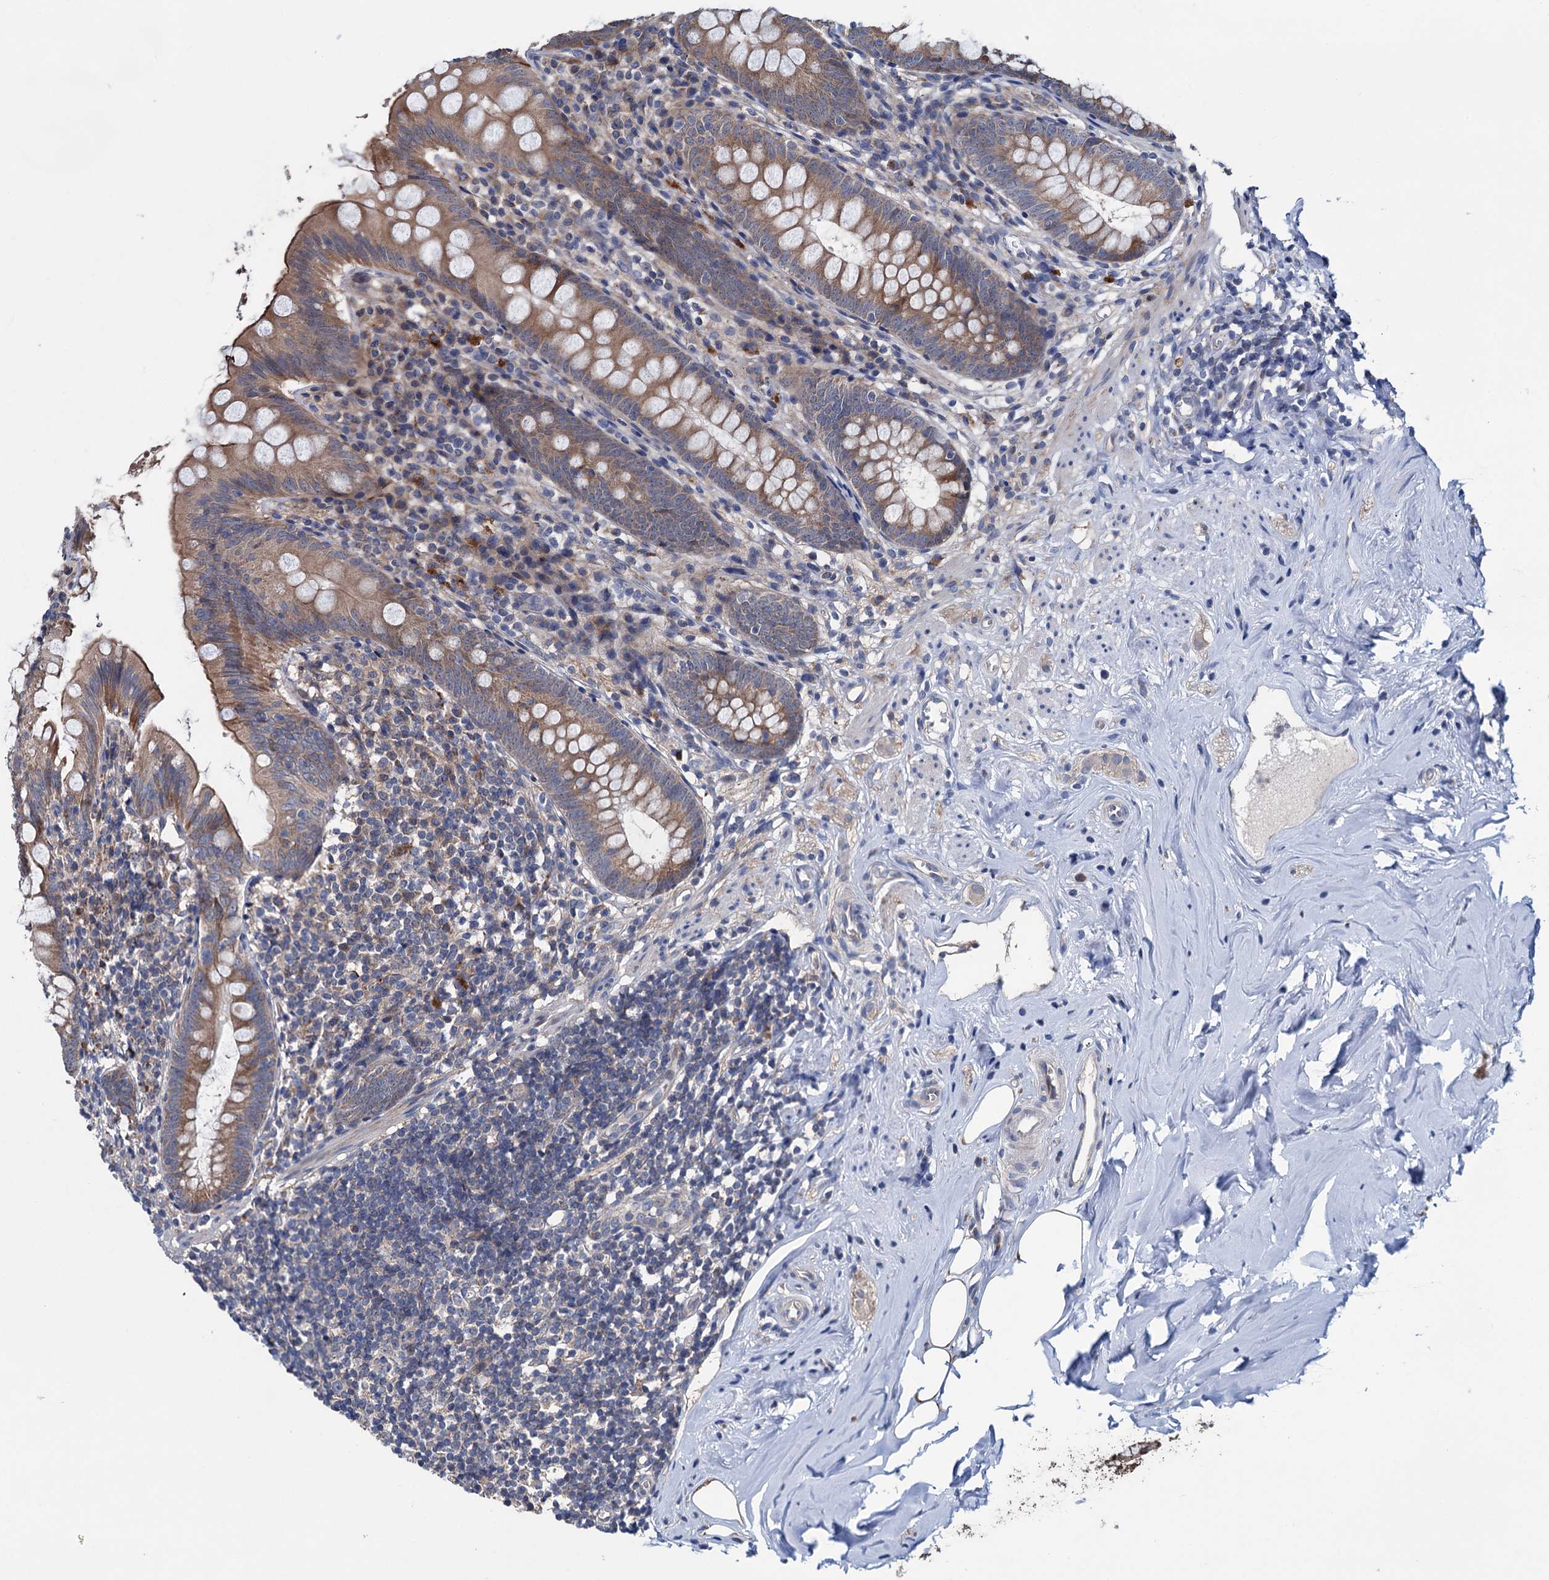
{"staining": {"intensity": "moderate", "quantity": ">75%", "location": "cytoplasmic/membranous"}, "tissue": "appendix", "cell_type": "Glandular cells", "image_type": "normal", "snomed": [{"axis": "morphology", "description": "Normal tissue, NOS"}, {"axis": "topography", "description": "Appendix"}], "caption": "Protein expression analysis of unremarkable human appendix reveals moderate cytoplasmic/membranous staining in about >75% of glandular cells. Nuclei are stained in blue.", "gene": "EYA4", "patient": {"sex": "female", "age": 51}}